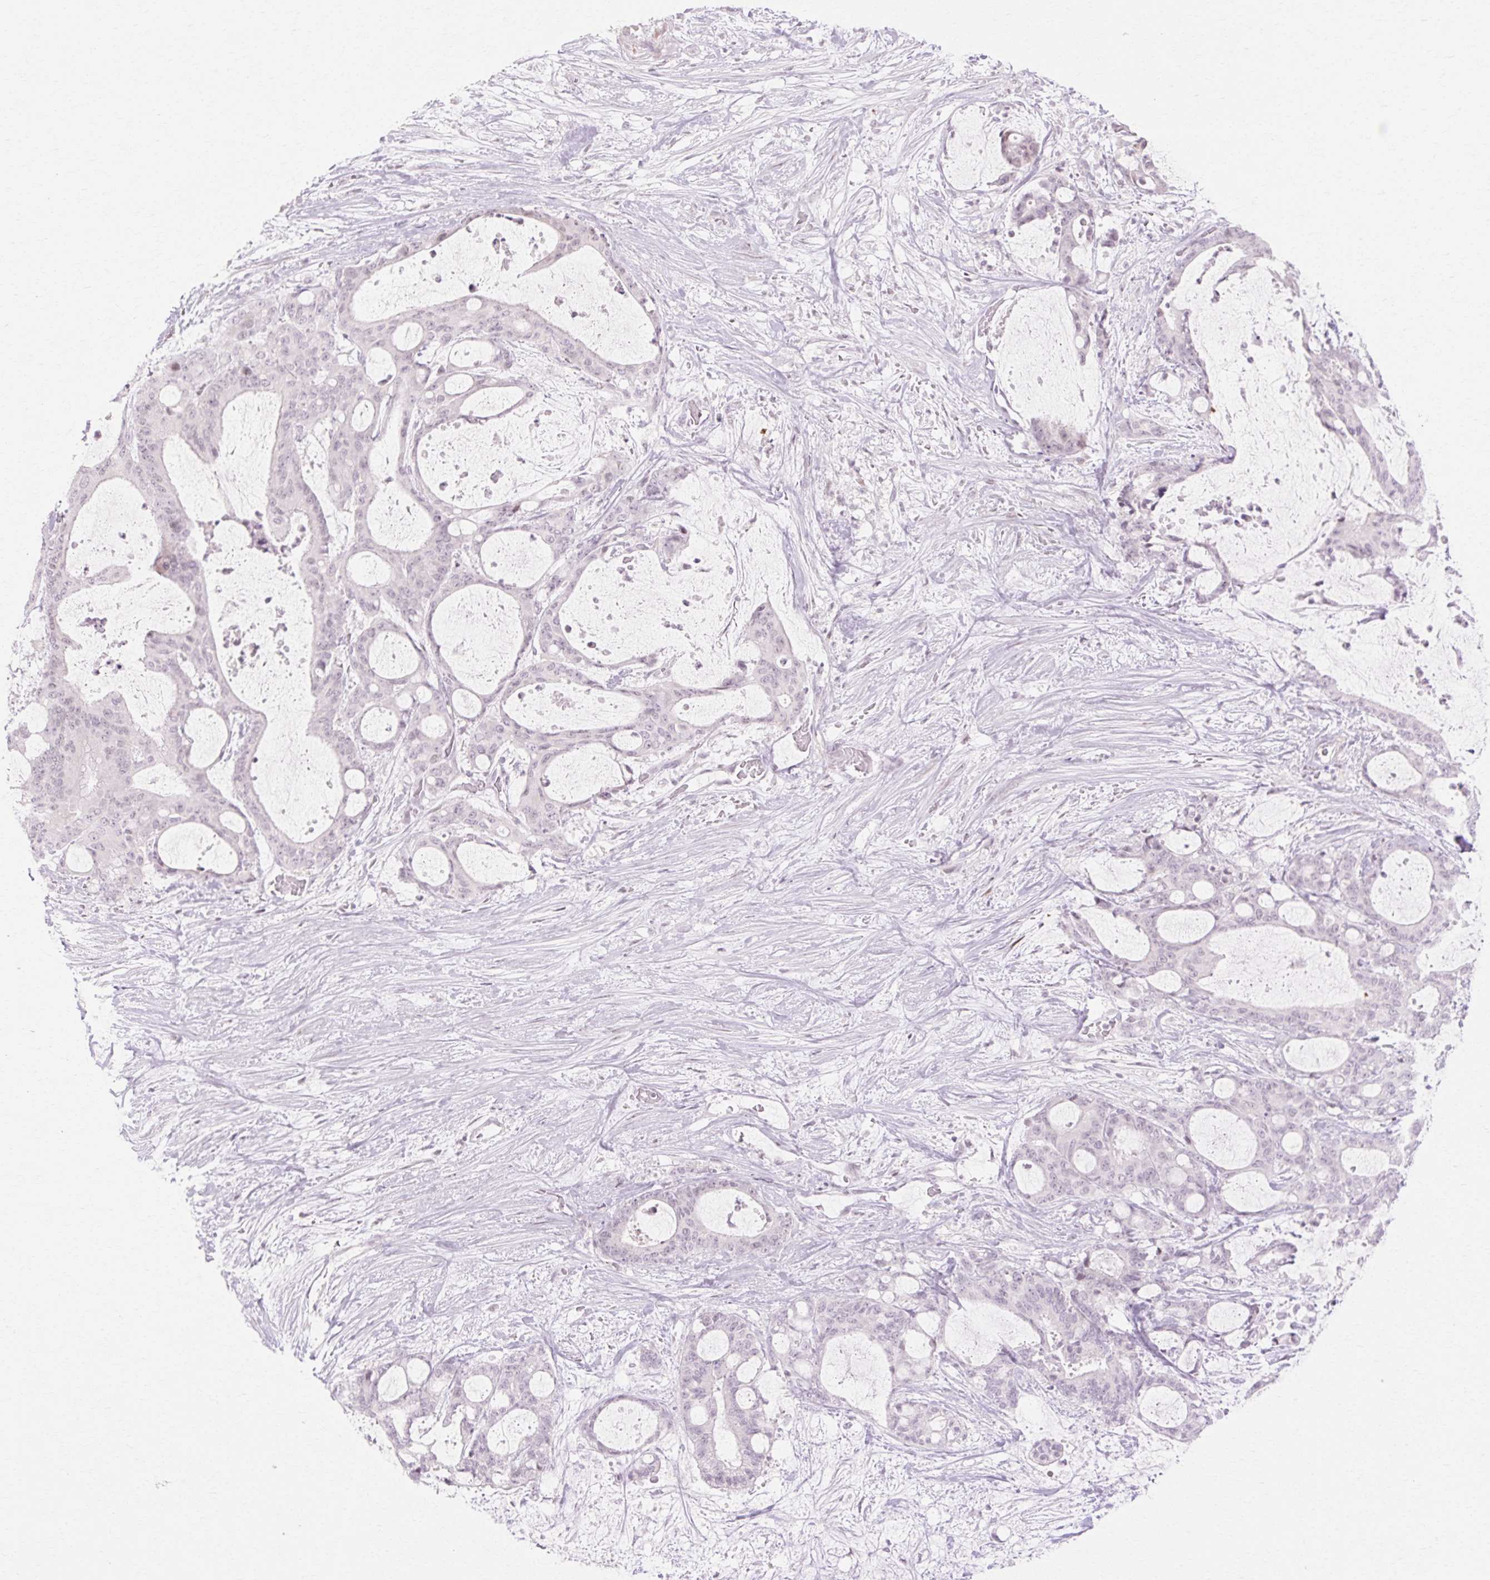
{"staining": {"intensity": "negative", "quantity": "none", "location": "none"}, "tissue": "liver cancer", "cell_type": "Tumor cells", "image_type": "cancer", "snomed": [{"axis": "morphology", "description": "Normal tissue, NOS"}, {"axis": "morphology", "description": "Cholangiocarcinoma"}, {"axis": "topography", "description": "Liver"}, {"axis": "topography", "description": "Peripheral nerve tissue"}], "caption": "A histopathology image of liver cancer stained for a protein shows no brown staining in tumor cells. (DAB immunohistochemistry with hematoxylin counter stain).", "gene": "C3orf49", "patient": {"sex": "female", "age": 73}}